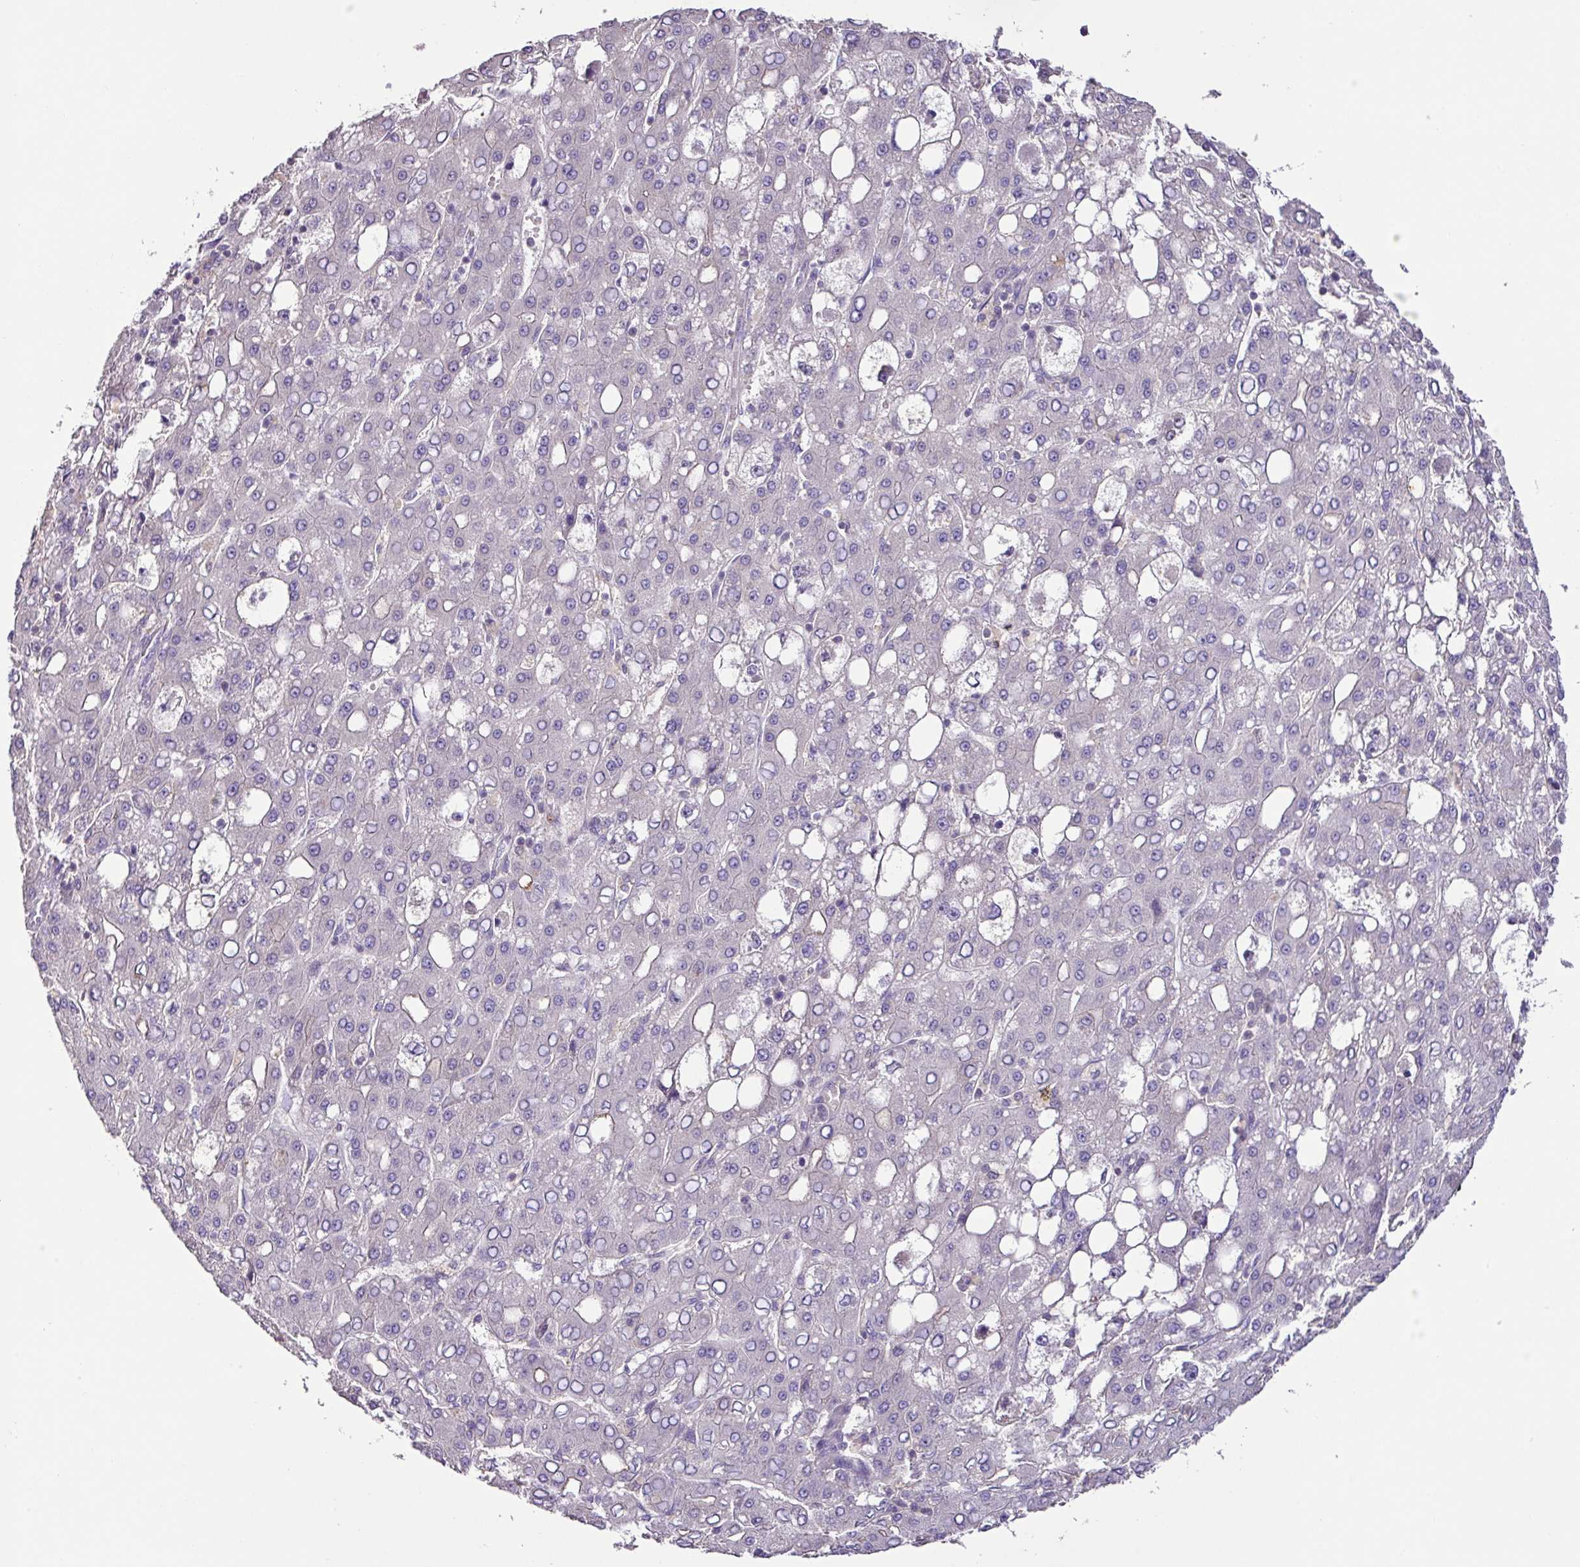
{"staining": {"intensity": "negative", "quantity": "none", "location": "none"}, "tissue": "liver cancer", "cell_type": "Tumor cells", "image_type": "cancer", "snomed": [{"axis": "morphology", "description": "Carcinoma, Hepatocellular, NOS"}, {"axis": "topography", "description": "Liver"}], "caption": "A photomicrograph of human liver hepatocellular carcinoma is negative for staining in tumor cells.", "gene": "AGR3", "patient": {"sex": "male", "age": 65}}